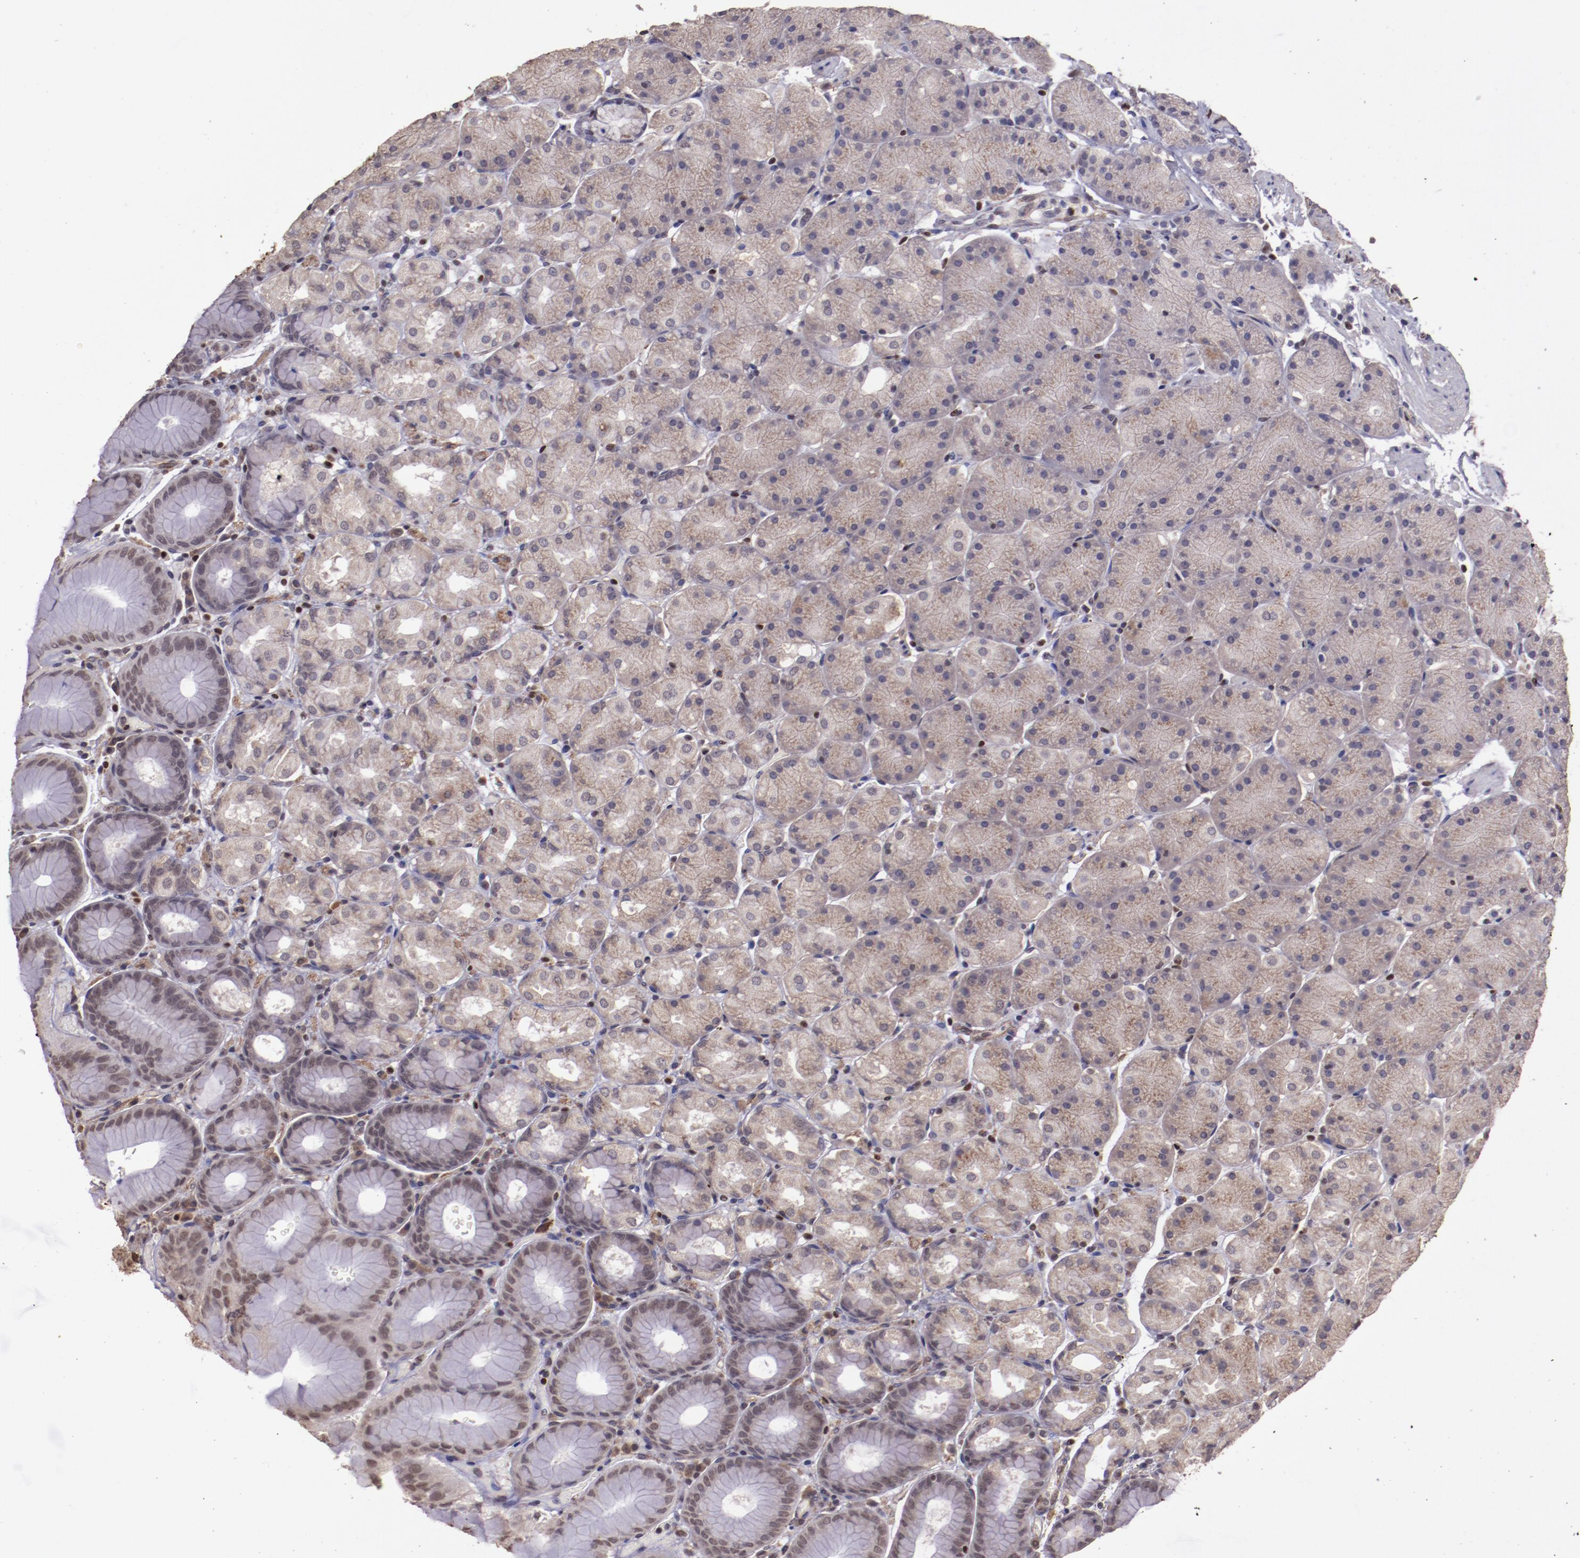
{"staining": {"intensity": "weak", "quantity": ">75%", "location": "cytoplasmic/membranous,nuclear"}, "tissue": "stomach", "cell_type": "Glandular cells", "image_type": "normal", "snomed": [{"axis": "morphology", "description": "Normal tissue, NOS"}, {"axis": "topography", "description": "Stomach, upper"}, {"axis": "topography", "description": "Stomach"}], "caption": "A photomicrograph showing weak cytoplasmic/membranous,nuclear staining in approximately >75% of glandular cells in benign stomach, as visualized by brown immunohistochemical staining.", "gene": "ELF1", "patient": {"sex": "male", "age": 76}}